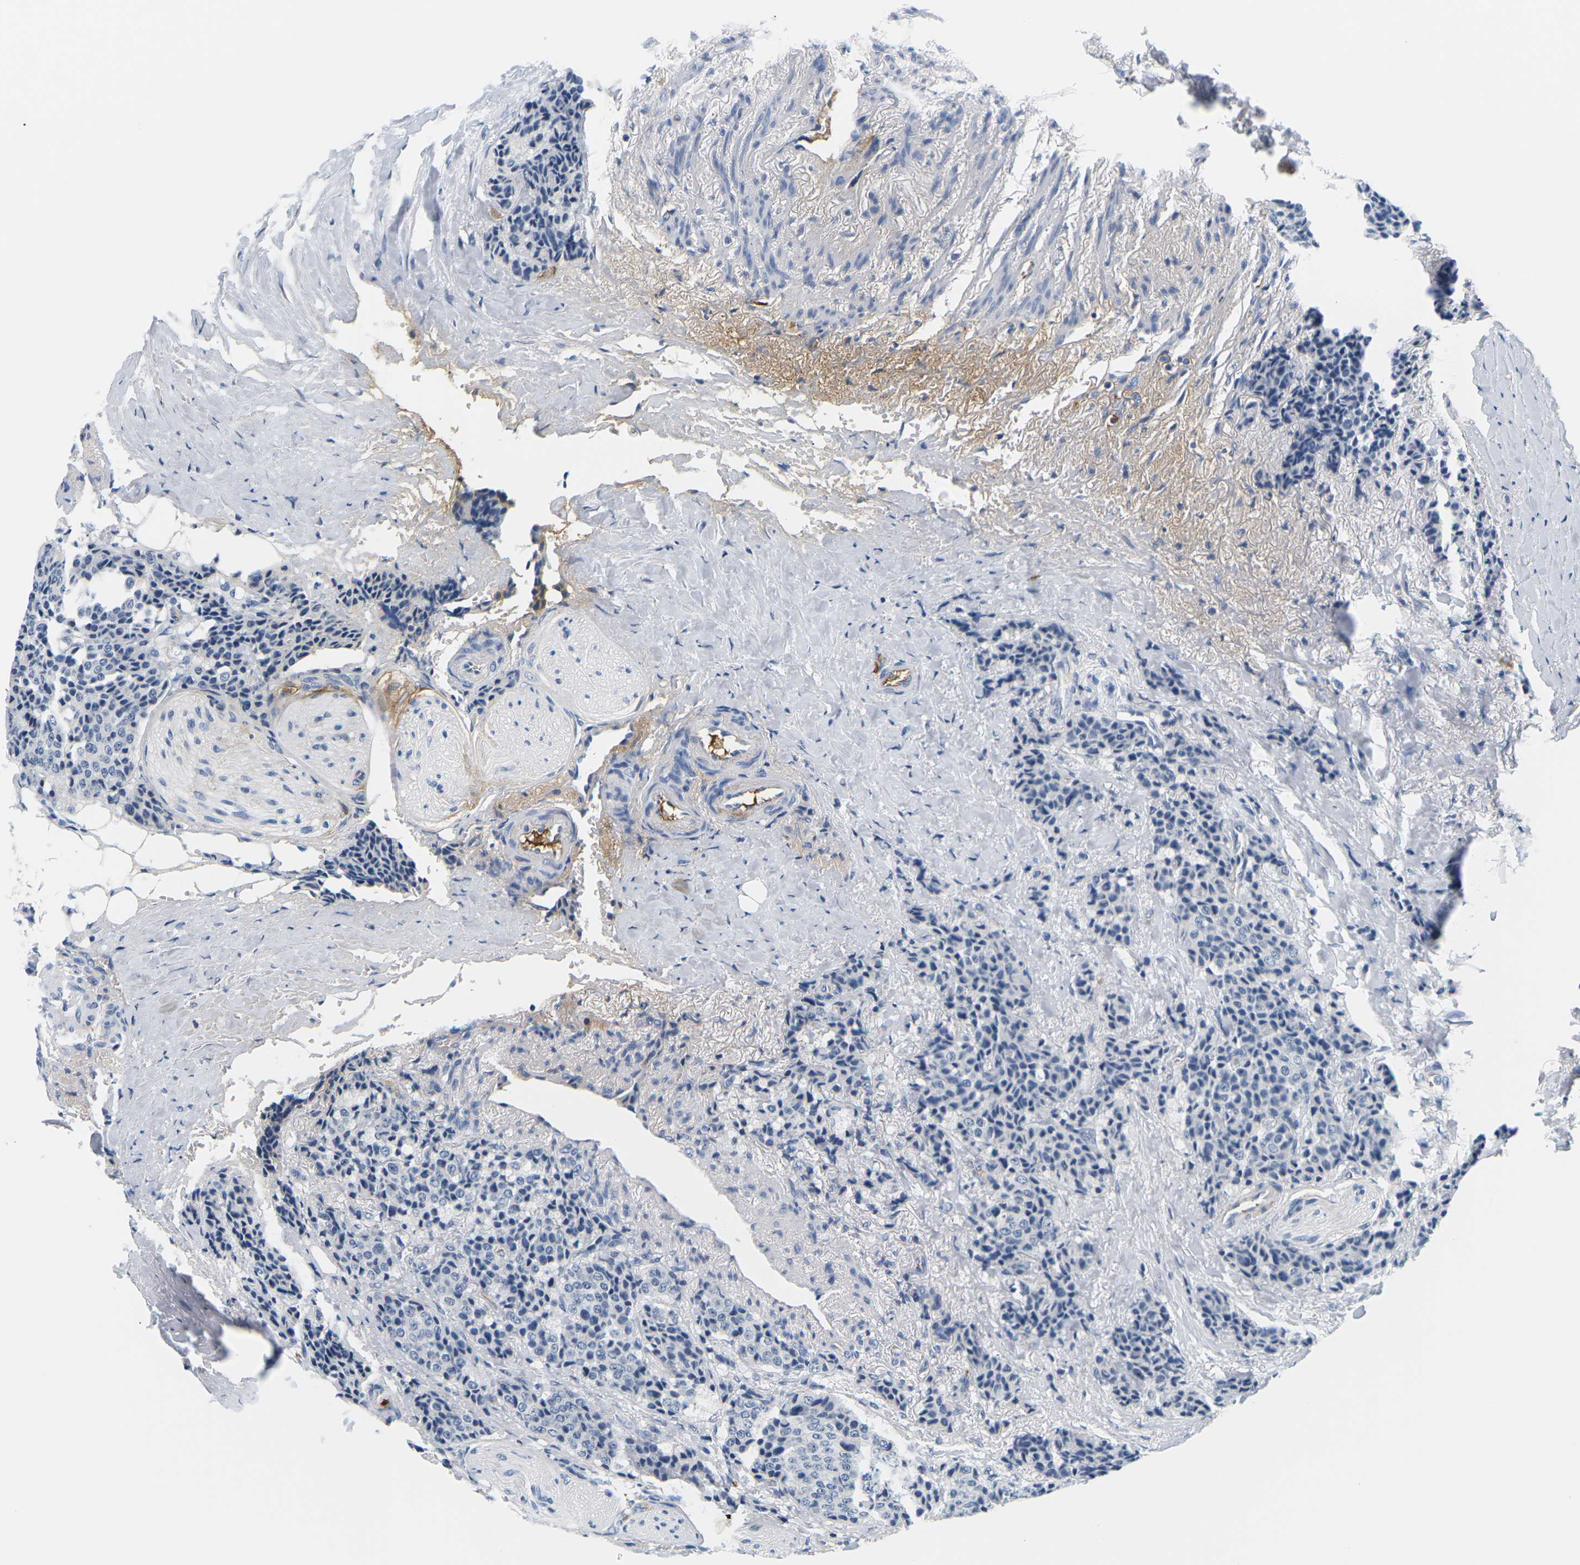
{"staining": {"intensity": "negative", "quantity": "none", "location": "none"}, "tissue": "carcinoid", "cell_type": "Tumor cells", "image_type": "cancer", "snomed": [{"axis": "morphology", "description": "Carcinoid, malignant, NOS"}, {"axis": "topography", "description": "Colon"}], "caption": "Immunohistochemistry (IHC) micrograph of neoplastic tissue: carcinoid stained with DAB (3,3'-diaminobenzidine) demonstrates no significant protein positivity in tumor cells. (Stains: DAB immunohistochemistry (IHC) with hematoxylin counter stain, Microscopy: brightfield microscopy at high magnification).", "gene": "APOB", "patient": {"sex": "female", "age": 61}}